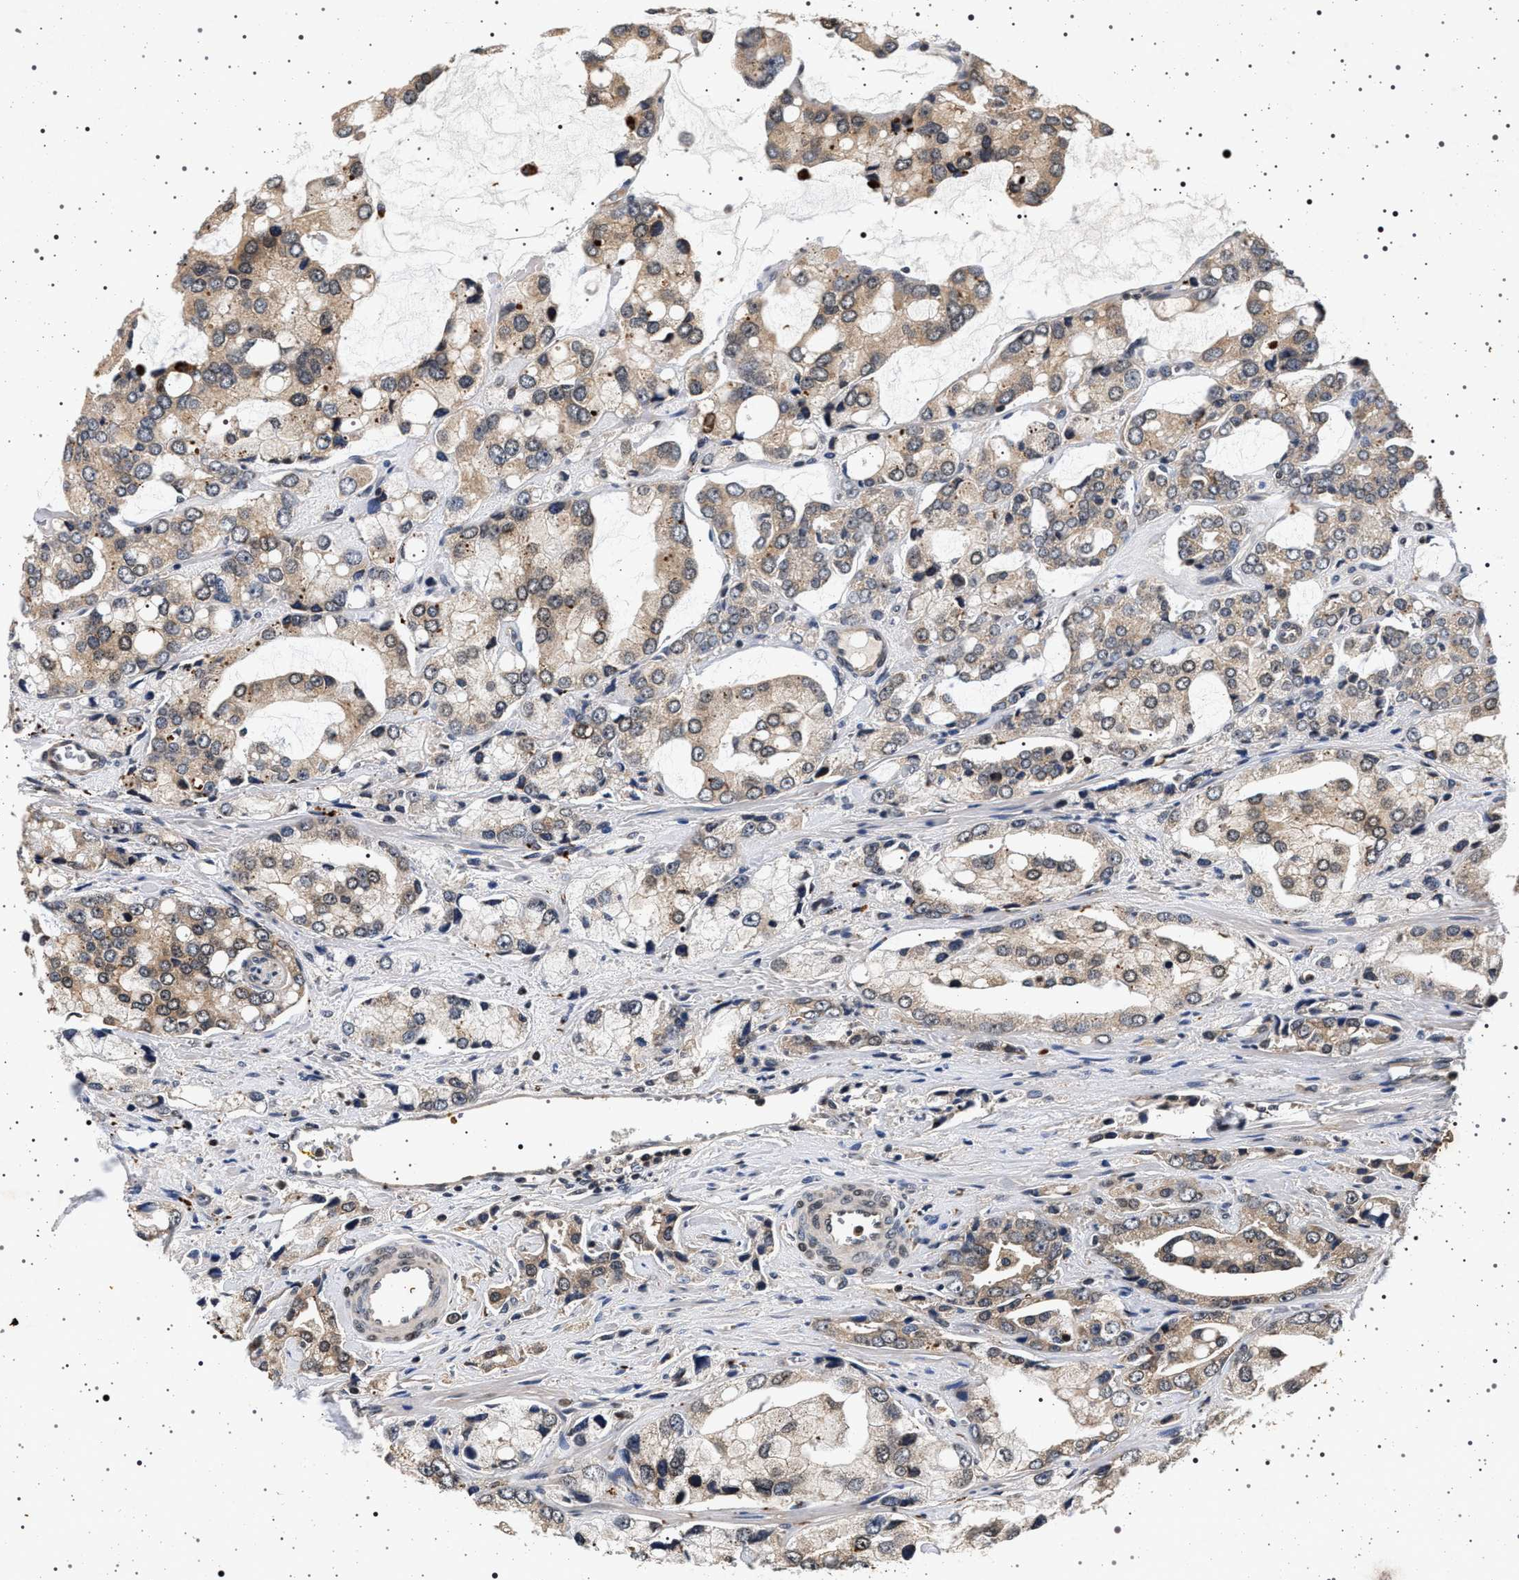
{"staining": {"intensity": "weak", "quantity": ">75%", "location": "cytoplasmic/membranous"}, "tissue": "prostate cancer", "cell_type": "Tumor cells", "image_type": "cancer", "snomed": [{"axis": "morphology", "description": "Adenocarcinoma, High grade"}, {"axis": "topography", "description": "Prostate"}], "caption": "IHC micrograph of prostate adenocarcinoma (high-grade) stained for a protein (brown), which demonstrates low levels of weak cytoplasmic/membranous expression in approximately >75% of tumor cells.", "gene": "CDKN1B", "patient": {"sex": "male", "age": 67}}